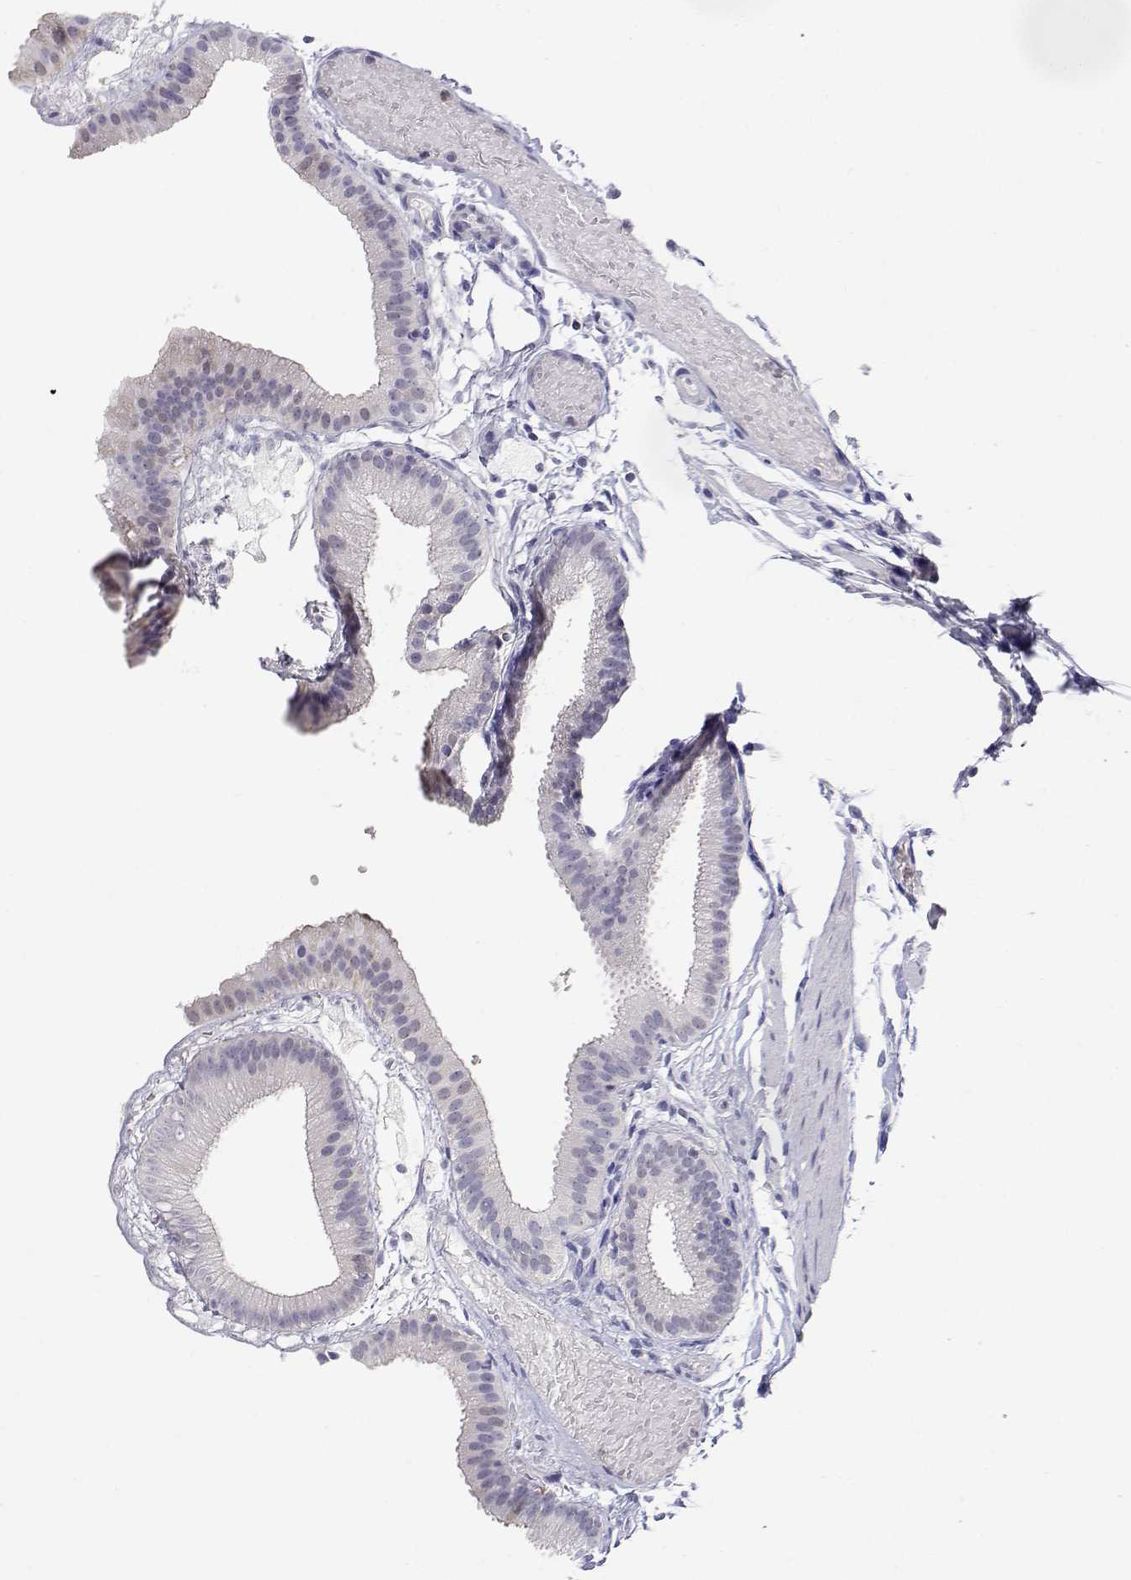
{"staining": {"intensity": "negative", "quantity": "none", "location": "none"}, "tissue": "gallbladder", "cell_type": "Glandular cells", "image_type": "normal", "snomed": [{"axis": "morphology", "description": "Normal tissue, NOS"}, {"axis": "topography", "description": "Gallbladder"}], "caption": "An immunohistochemistry (IHC) micrograph of benign gallbladder is shown. There is no staining in glandular cells of gallbladder. (DAB IHC visualized using brightfield microscopy, high magnification).", "gene": "ADA", "patient": {"sex": "female", "age": 45}}